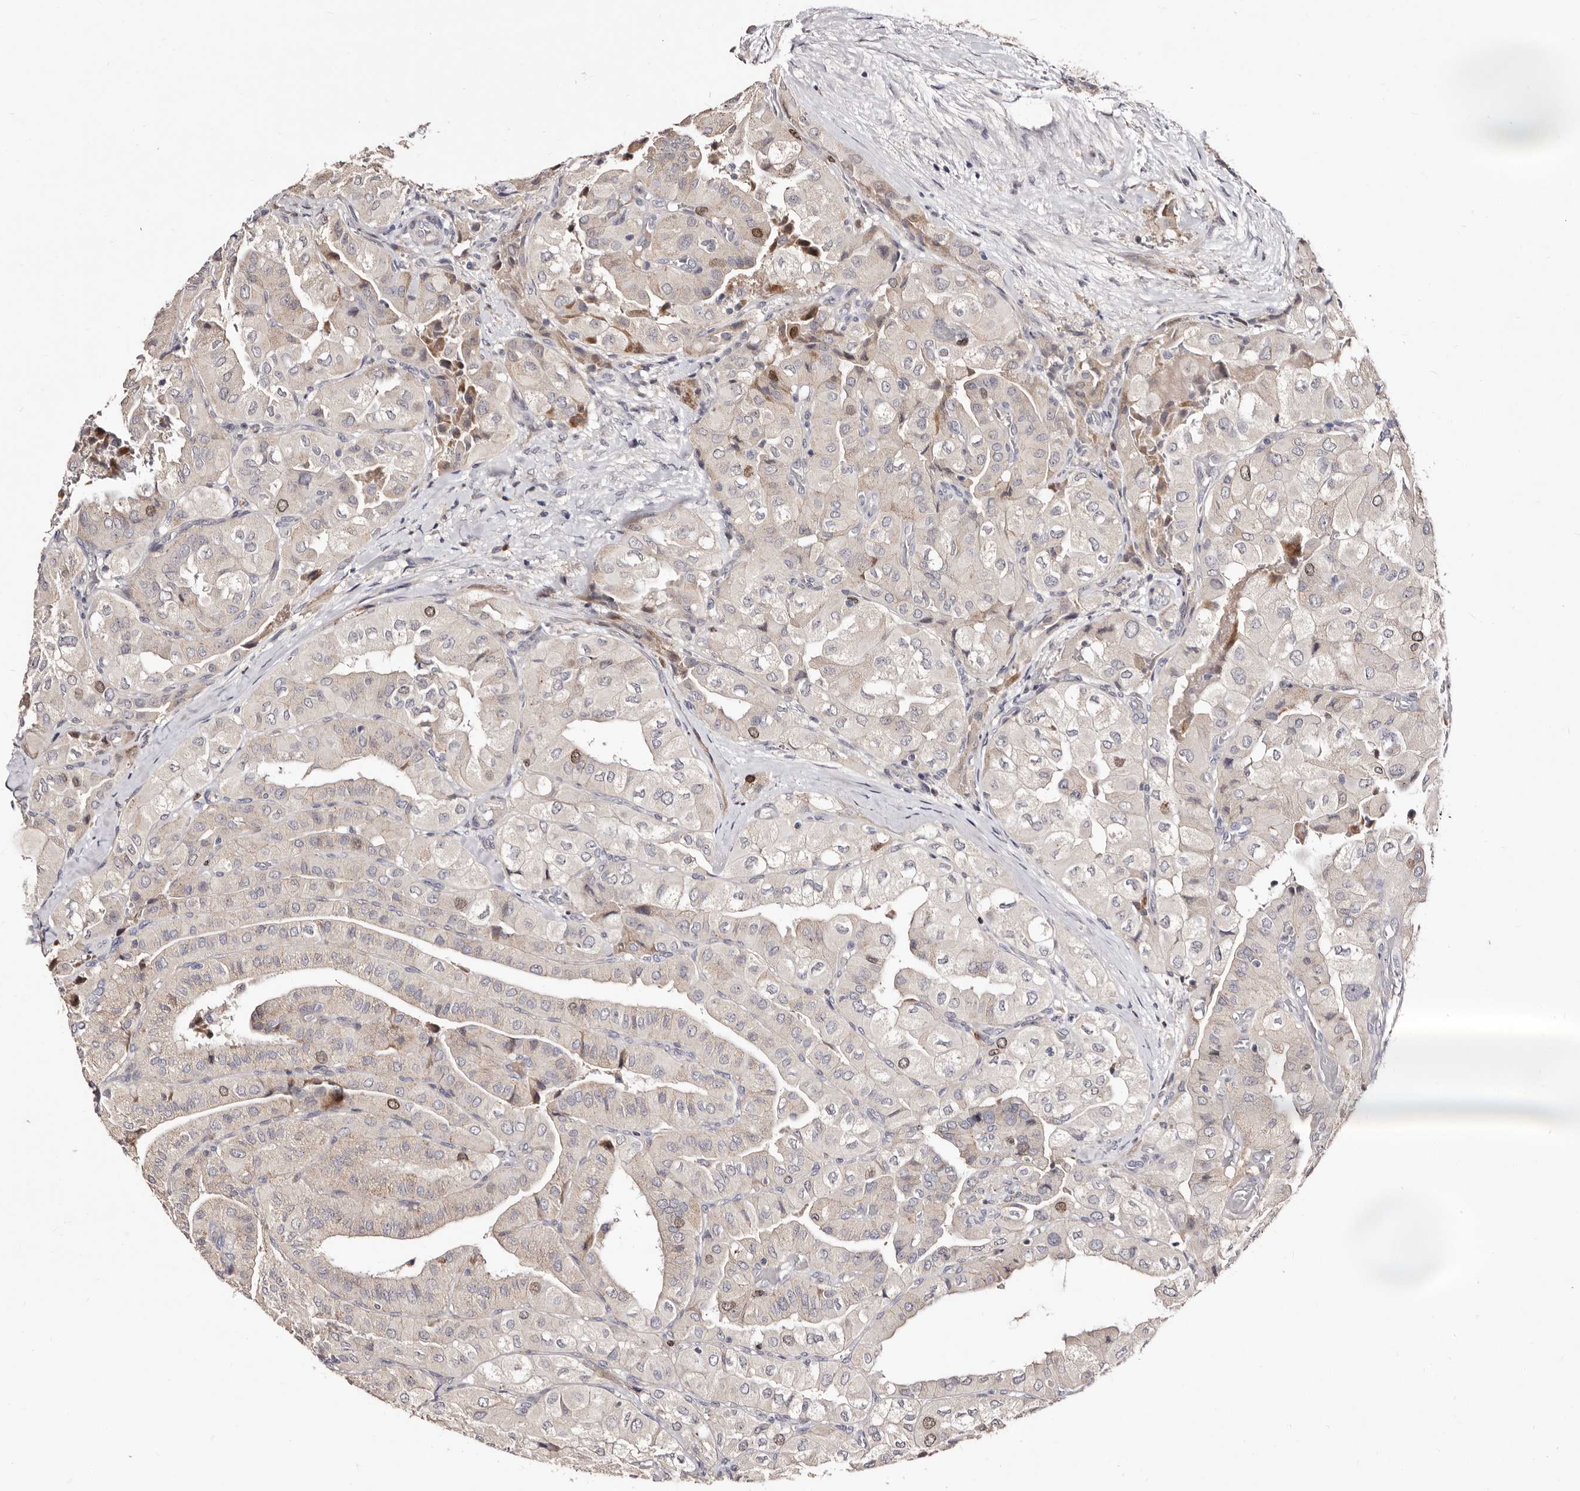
{"staining": {"intensity": "moderate", "quantity": "<25%", "location": "nuclear"}, "tissue": "thyroid cancer", "cell_type": "Tumor cells", "image_type": "cancer", "snomed": [{"axis": "morphology", "description": "Papillary adenocarcinoma, NOS"}, {"axis": "topography", "description": "Thyroid gland"}], "caption": "IHC (DAB) staining of papillary adenocarcinoma (thyroid) exhibits moderate nuclear protein positivity in about <25% of tumor cells.", "gene": "CDCA8", "patient": {"sex": "female", "age": 59}}